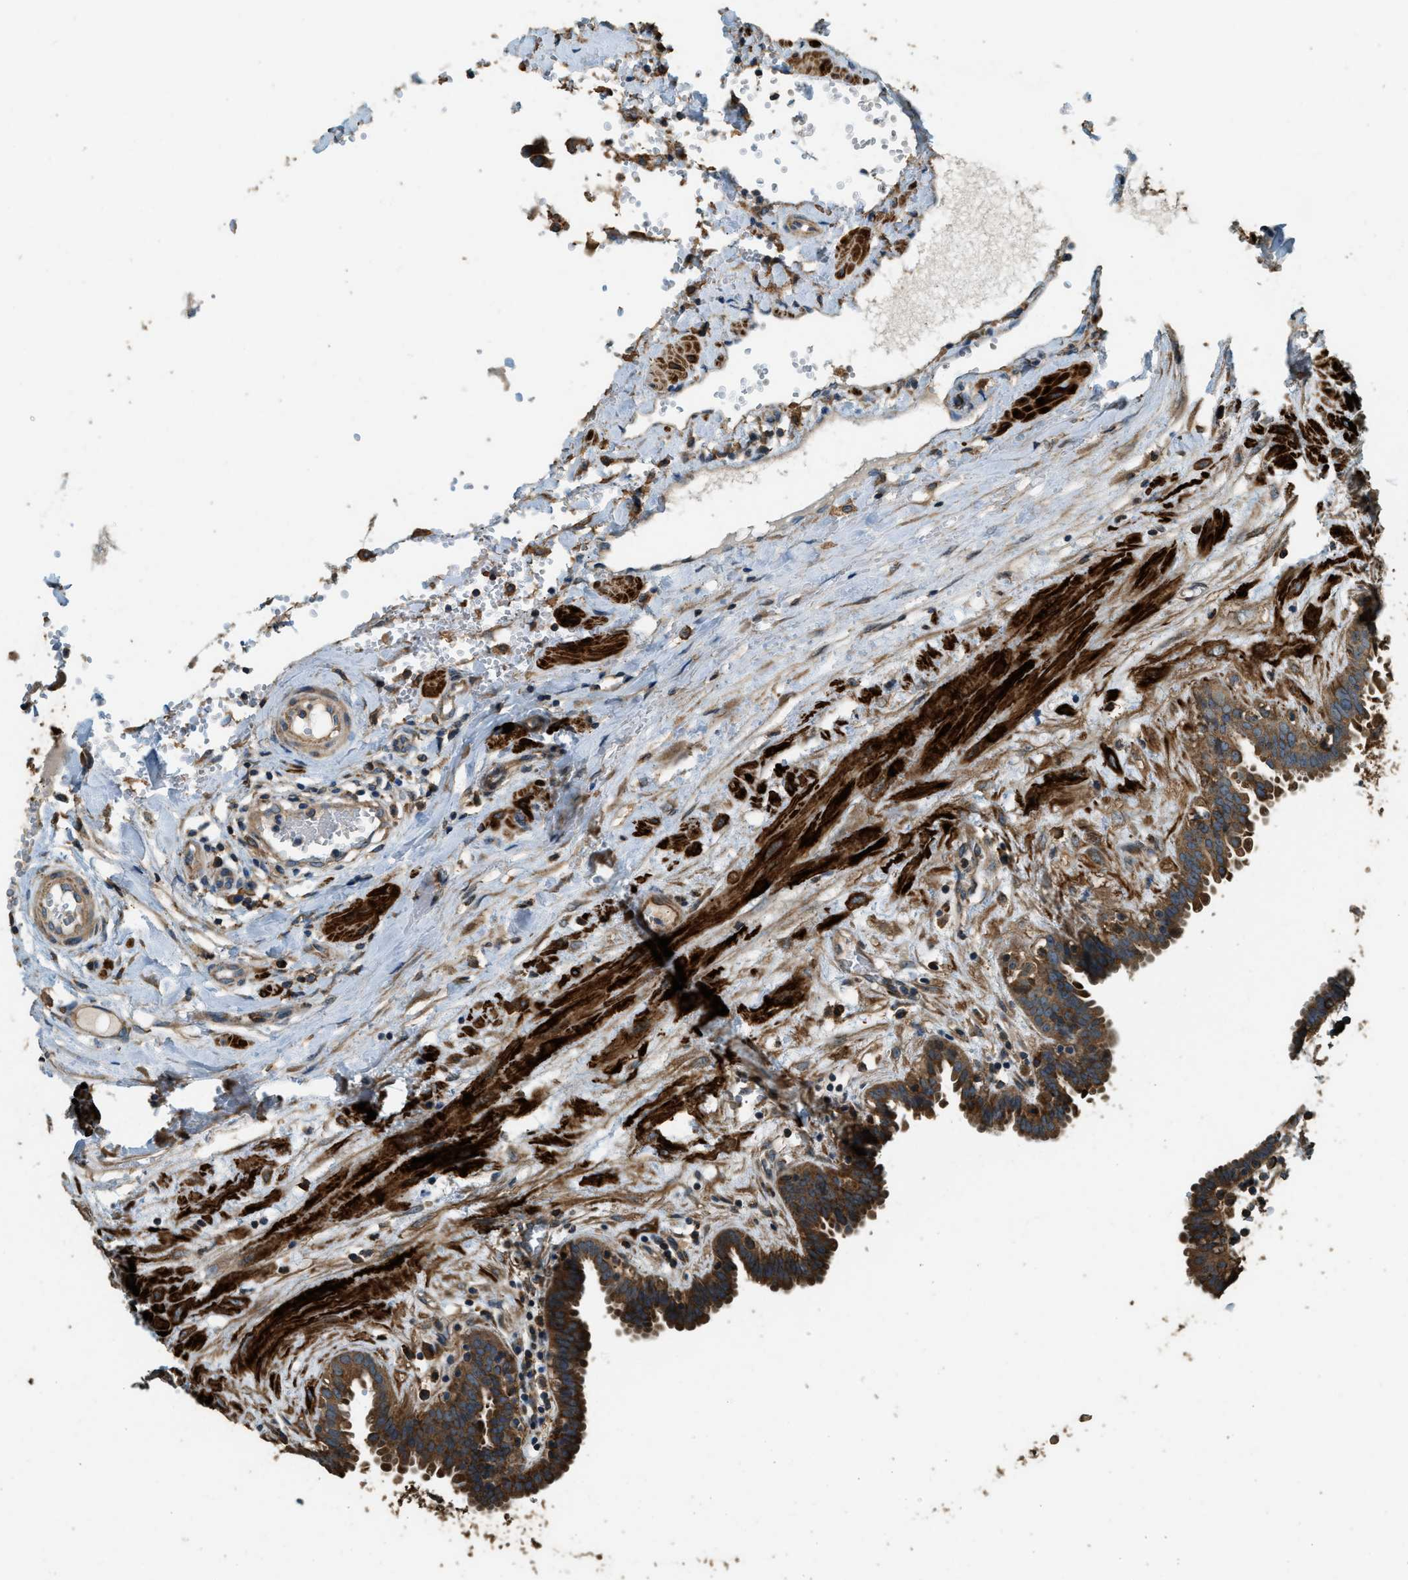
{"staining": {"intensity": "moderate", "quantity": ">75%", "location": "cytoplasmic/membranous"}, "tissue": "fallopian tube", "cell_type": "Glandular cells", "image_type": "normal", "snomed": [{"axis": "morphology", "description": "Normal tissue, NOS"}, {"axis": "topography", "description": "Fallopian tube"}, {"axis": "topography", "description": "Placenta"}], "caption": "Normal fallopian tube was stained to show a protein in brown. There is medium levels of moderate cytoplasmic/membranous staining in approximately >75% of glandular cells.", "gene": "ERGIC1", "patient": {"sex": "female", "age": 32}}